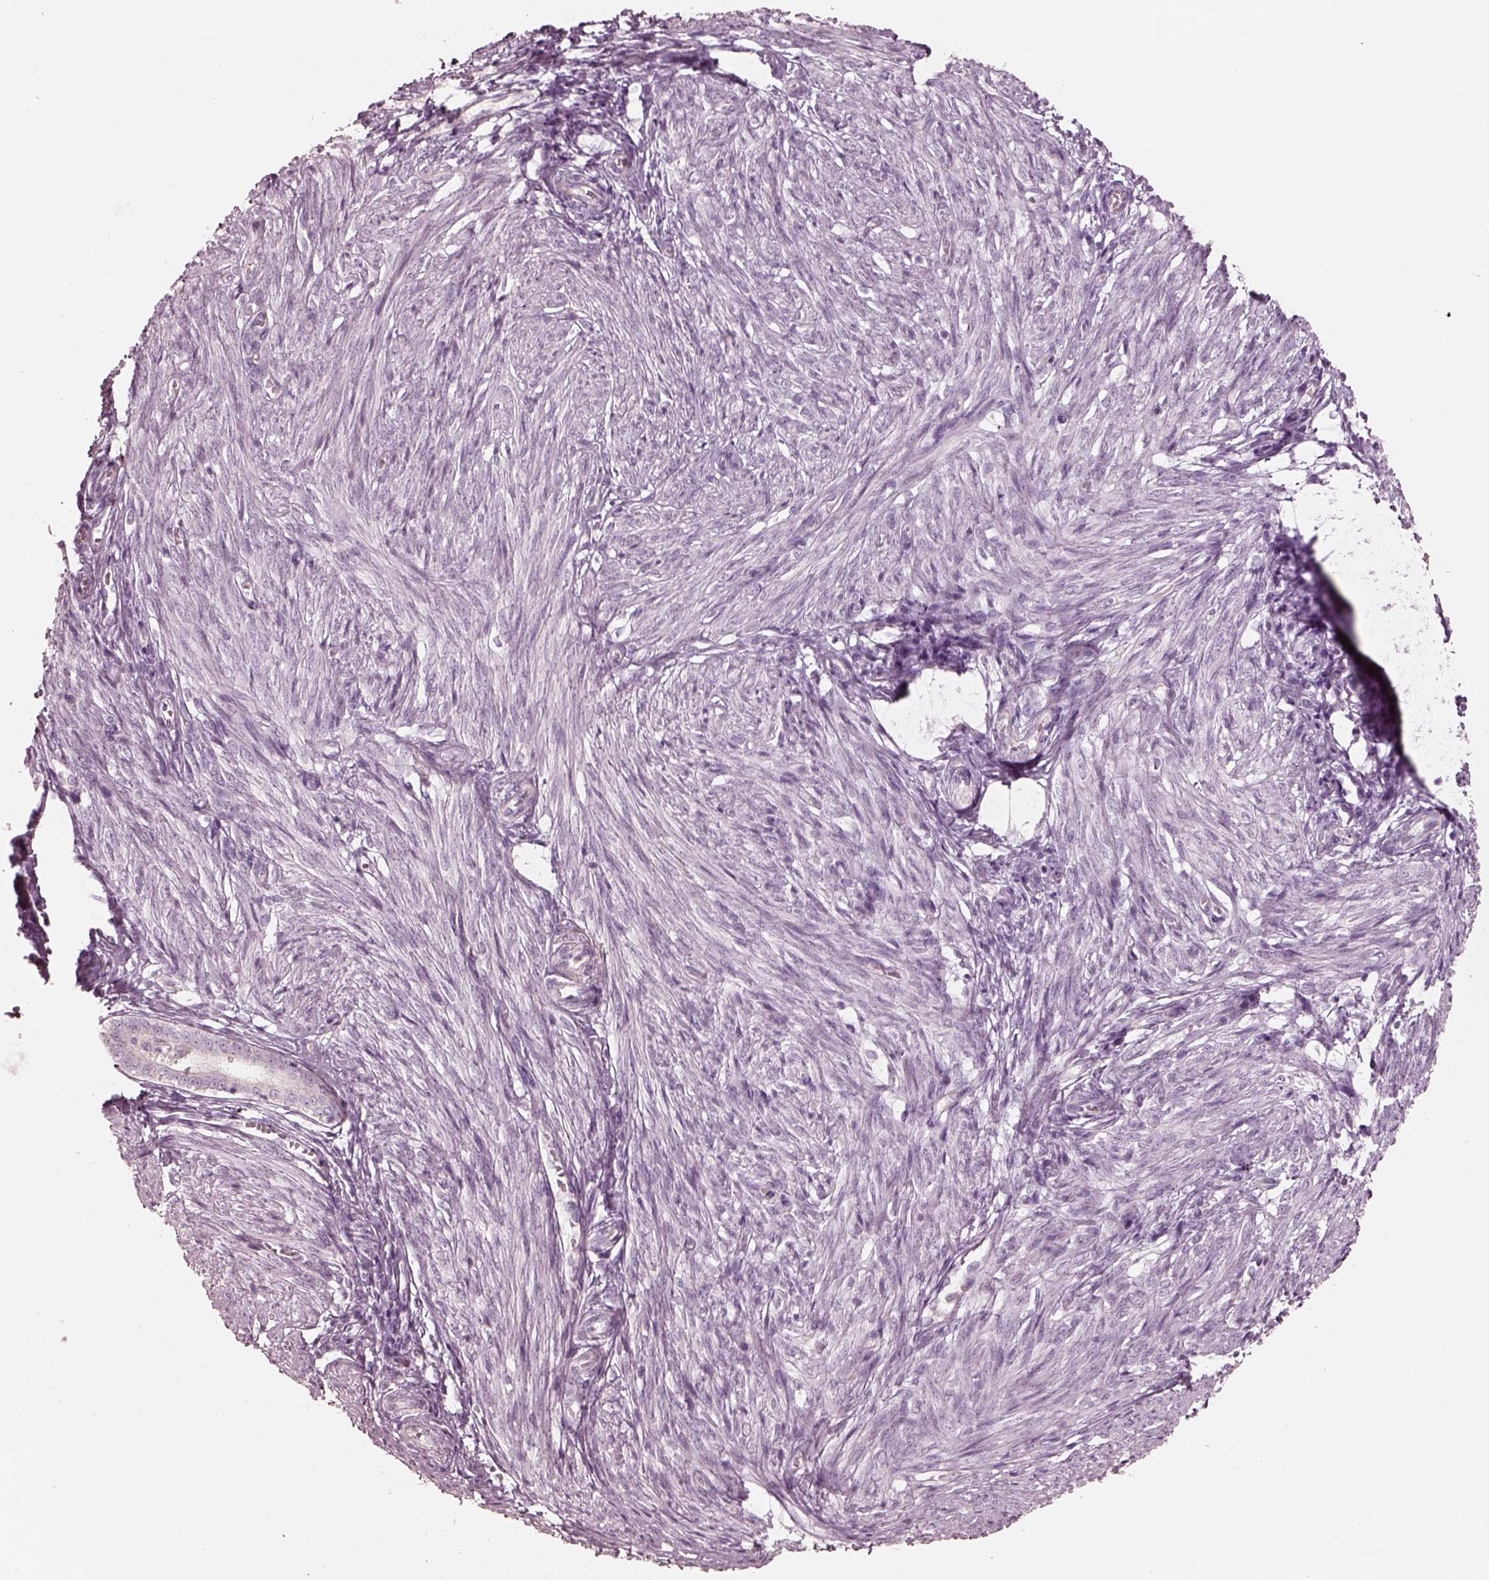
{"staining": {"intensity": "negative", "quantity": "none", "location": "none"}, "tissue": "endometrium", "cell_type": "Cells in endometrial stroma", "image_type": "normal", "snomed": [{"axis": "morphology", "description": "Normal tissue, NOS"}, {"axis": "topography", "description": "Endometrium"}], "caption": "Protein analysis of unremarkable endometrium exhibits no significant staining in cells in endometrial stroma.", "gene": "RAB3C", "patient": {"sex": "female", "age": 50}}